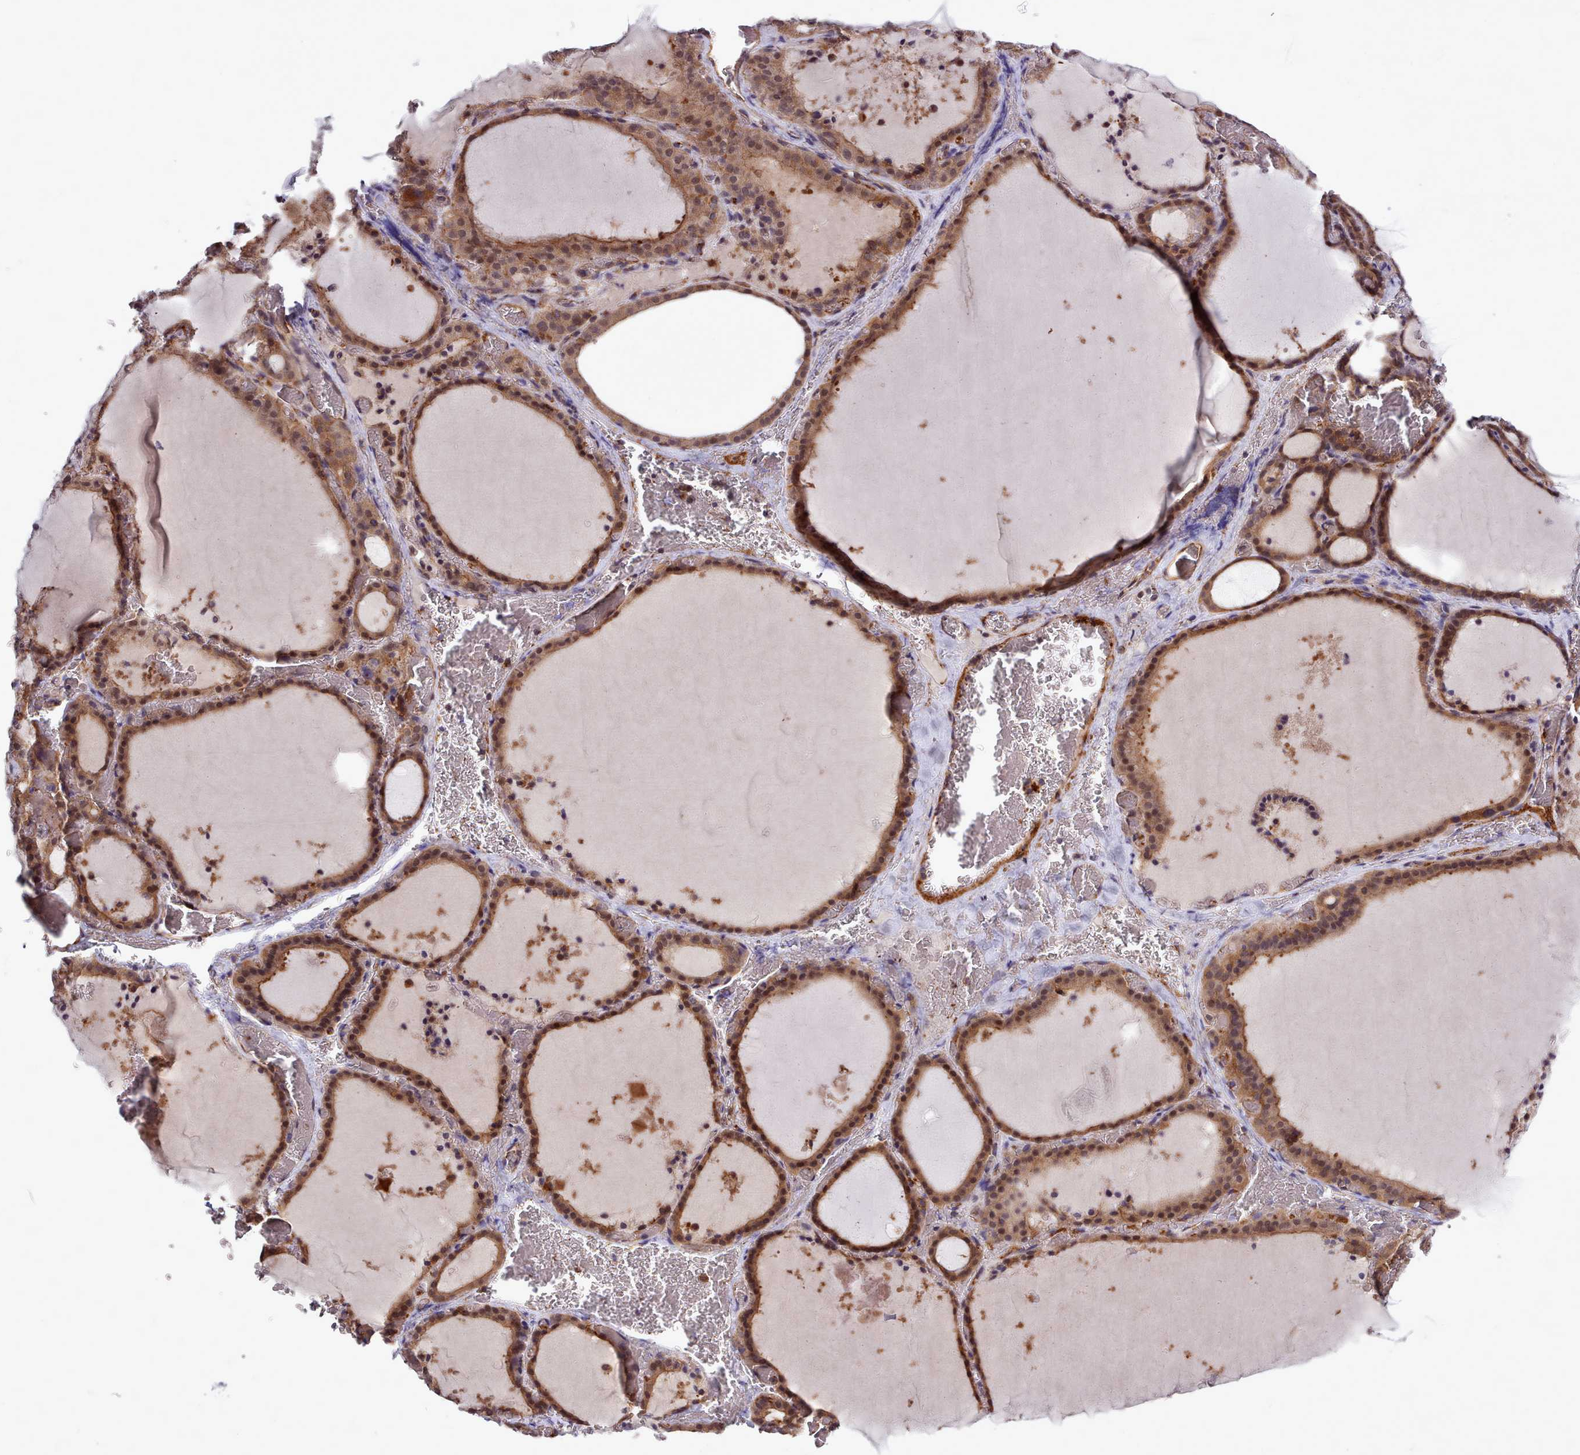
{"staining": {"intensity": "strong", "quantity": ">75%", "location": "cytoplasmic/membranous,nuclear"}, "tissue": "thyroid gland", "cell_type": "Glandular cells", "image_type": "normal", "snomed": [{"axis": "morphology", "description": "Normal tissue, NOS"}, {"axis": "topography", "description": "Thyroid gland"}], "caption": "There is high levels of strong cytoplasmic/membranous,nuclear expression in glandular cells of normal thyroid gland, as demonstrated by immunohistochemical staining (brown color).", "gene": "STUB1", "patient": {"sex": "female", "age": 39}}